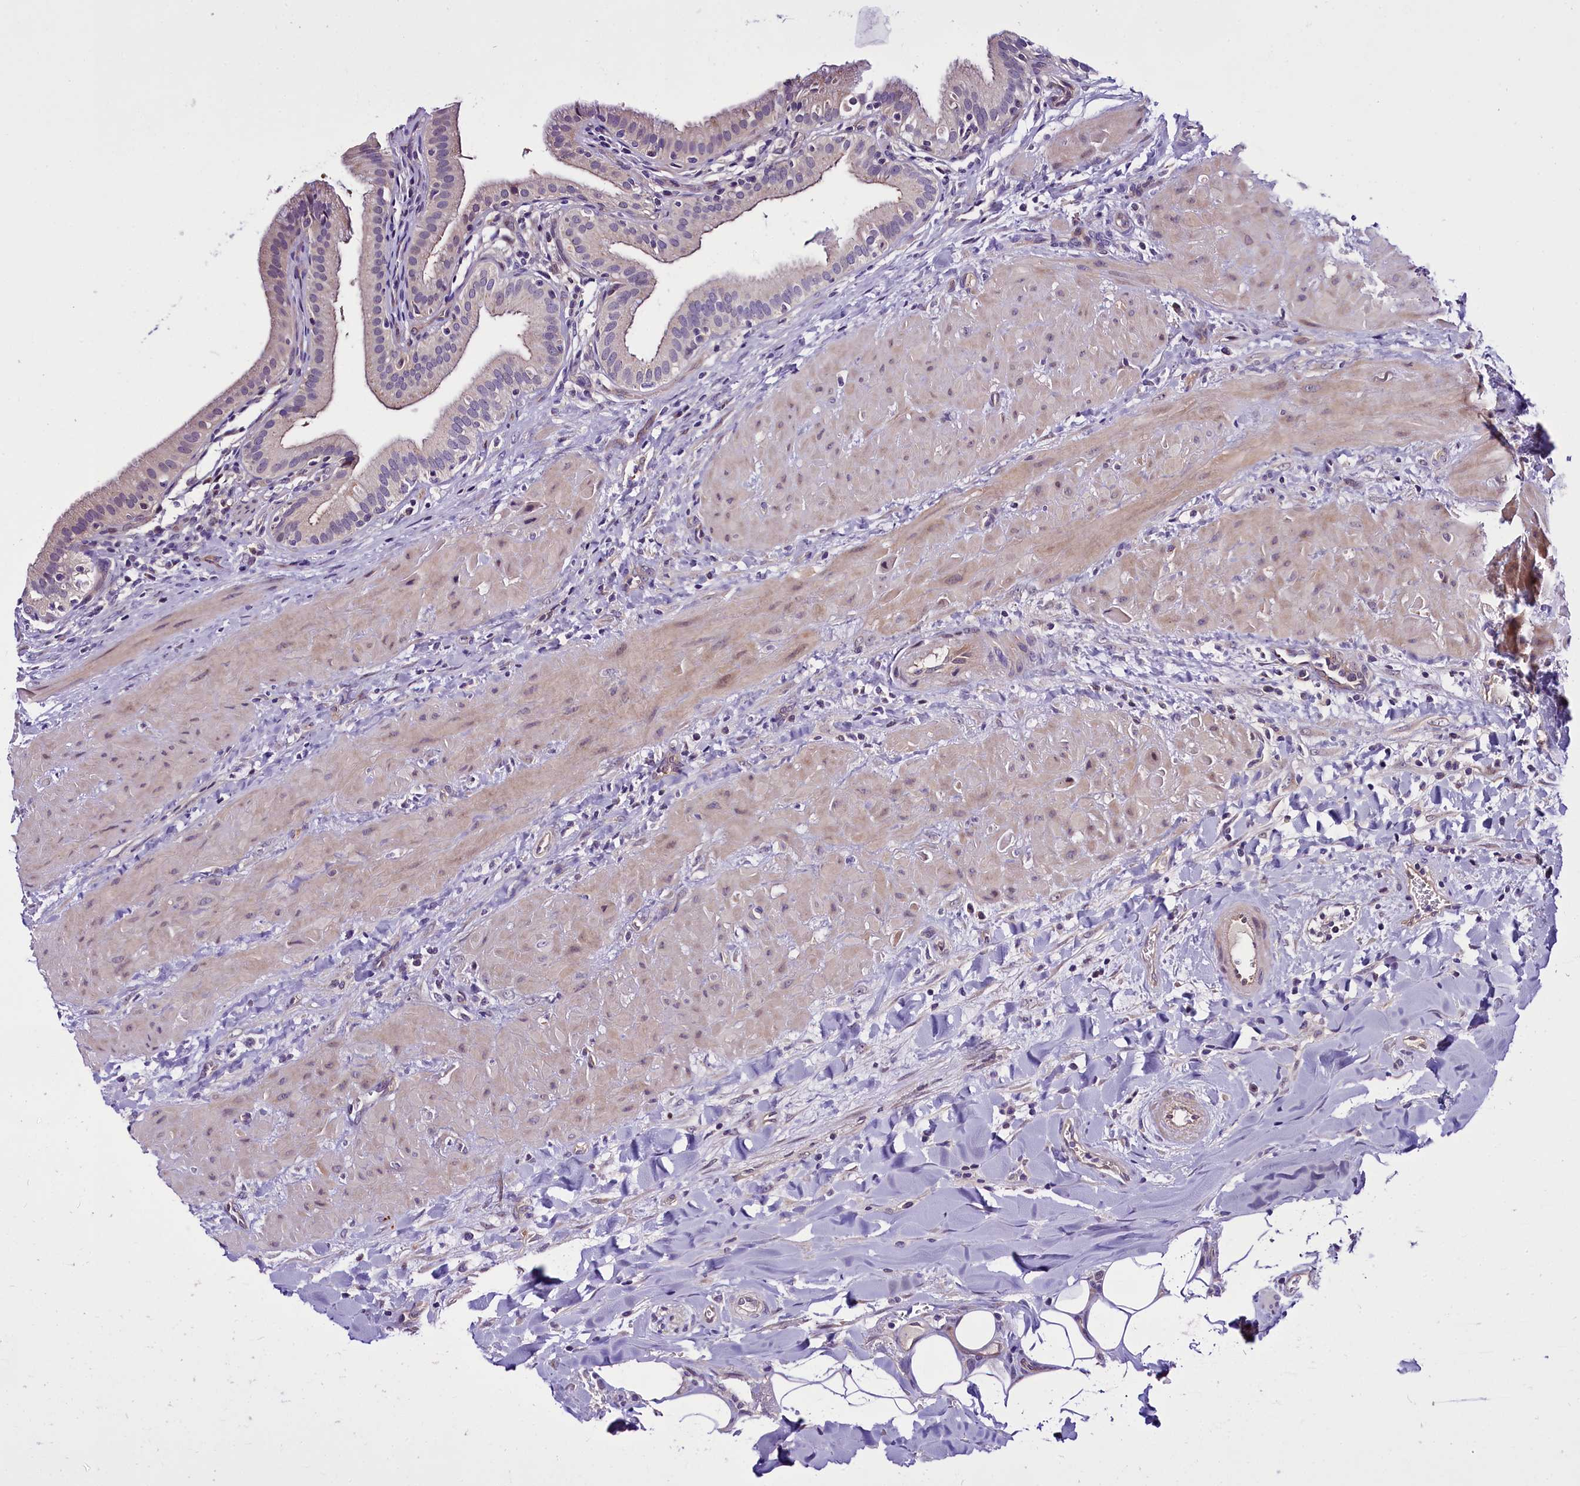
{"staining": {"intensity": "weak", "quantity": "25%-75%", "location": "cytoplasmic/membranous"}, "tissue": "gallbladder", "cell_type": "Glandular cells", "image_type": "normal", "snomed": [{"axis": "morphology", "description": "Normal tissue, NOS"}, {"axis": "topography", "description": "Gallbladder"}], "caption": "IHC staining of normal gallbladder, which exhibits low levels of weak cytoplasmic/membranous staining in about 25%-75% of glandular cells indicating weak cytoplasmic/membranous protein positivity. The staining was performed using DAB (brown) for protein detection and nuclei were counterstained in hematoxylin (blue).", "gene": "C9orf40", "patient": {"sex": "male", "age": 24}}